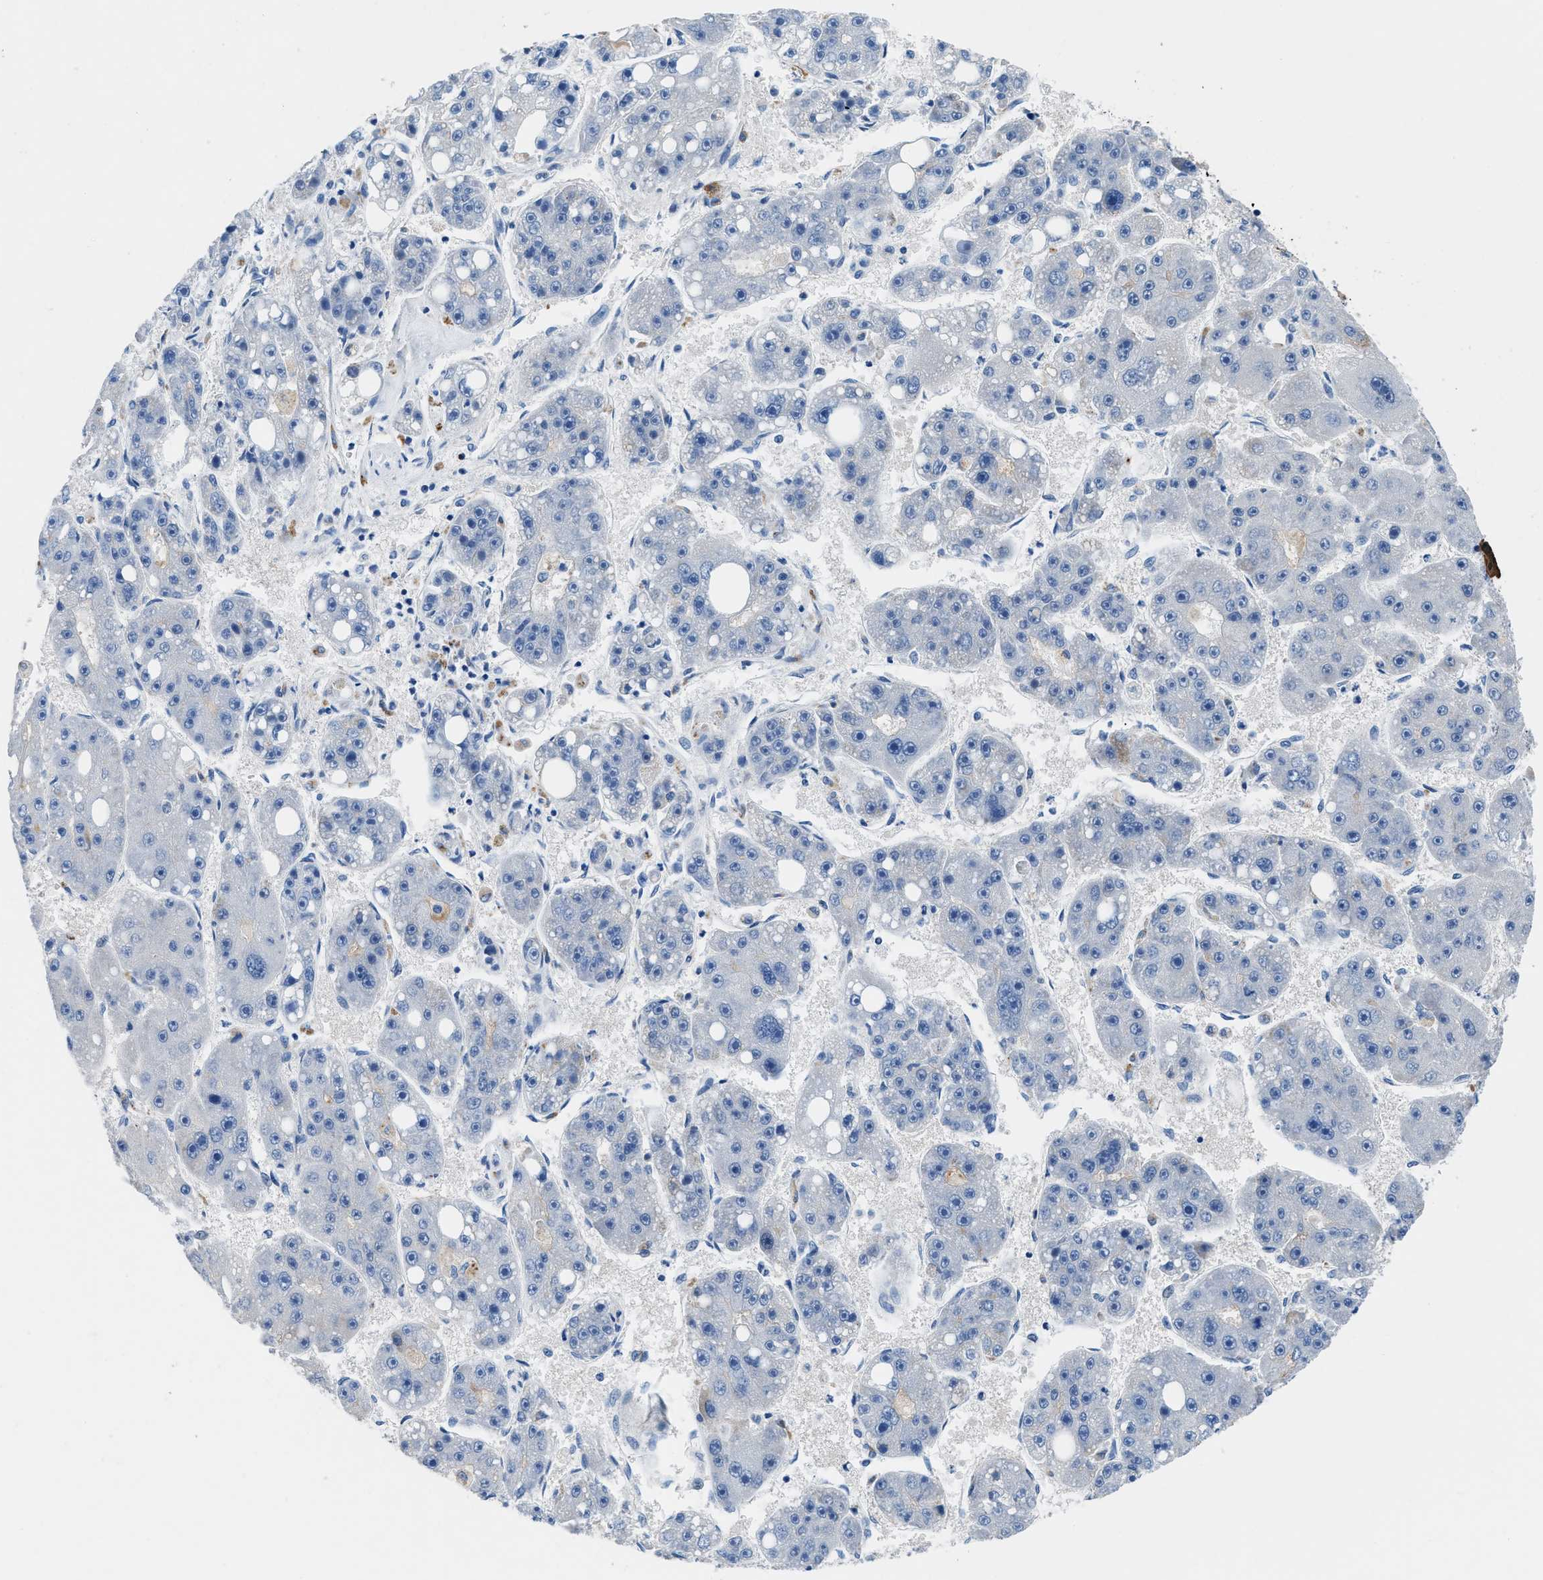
{"staining": {"intensity": "negative", "quantity": "none", "location": "none"}, "tissue": "liver cancer", "cell_type": "Tumor cells", "image_type": "cancer", "snomed": [{"axis": "morphology", "description": "Carcinoma, Hepatocellular, NOS"}, {"axis": "topography", "description": "Liver"}], "caption": "DAB (3,3'-diaminobenzidine) immunohistochemical staining of liver cancer (hepatocellular carcinoma) displays no significant staining in tumor cells. (Brightfield microscopy of DAB (3,3'-diaminobenzidine) immunohistochemistry (IHC) at high magnification).", "gene": "UAP1", "patient": {"sex": "female", "age": 61}}